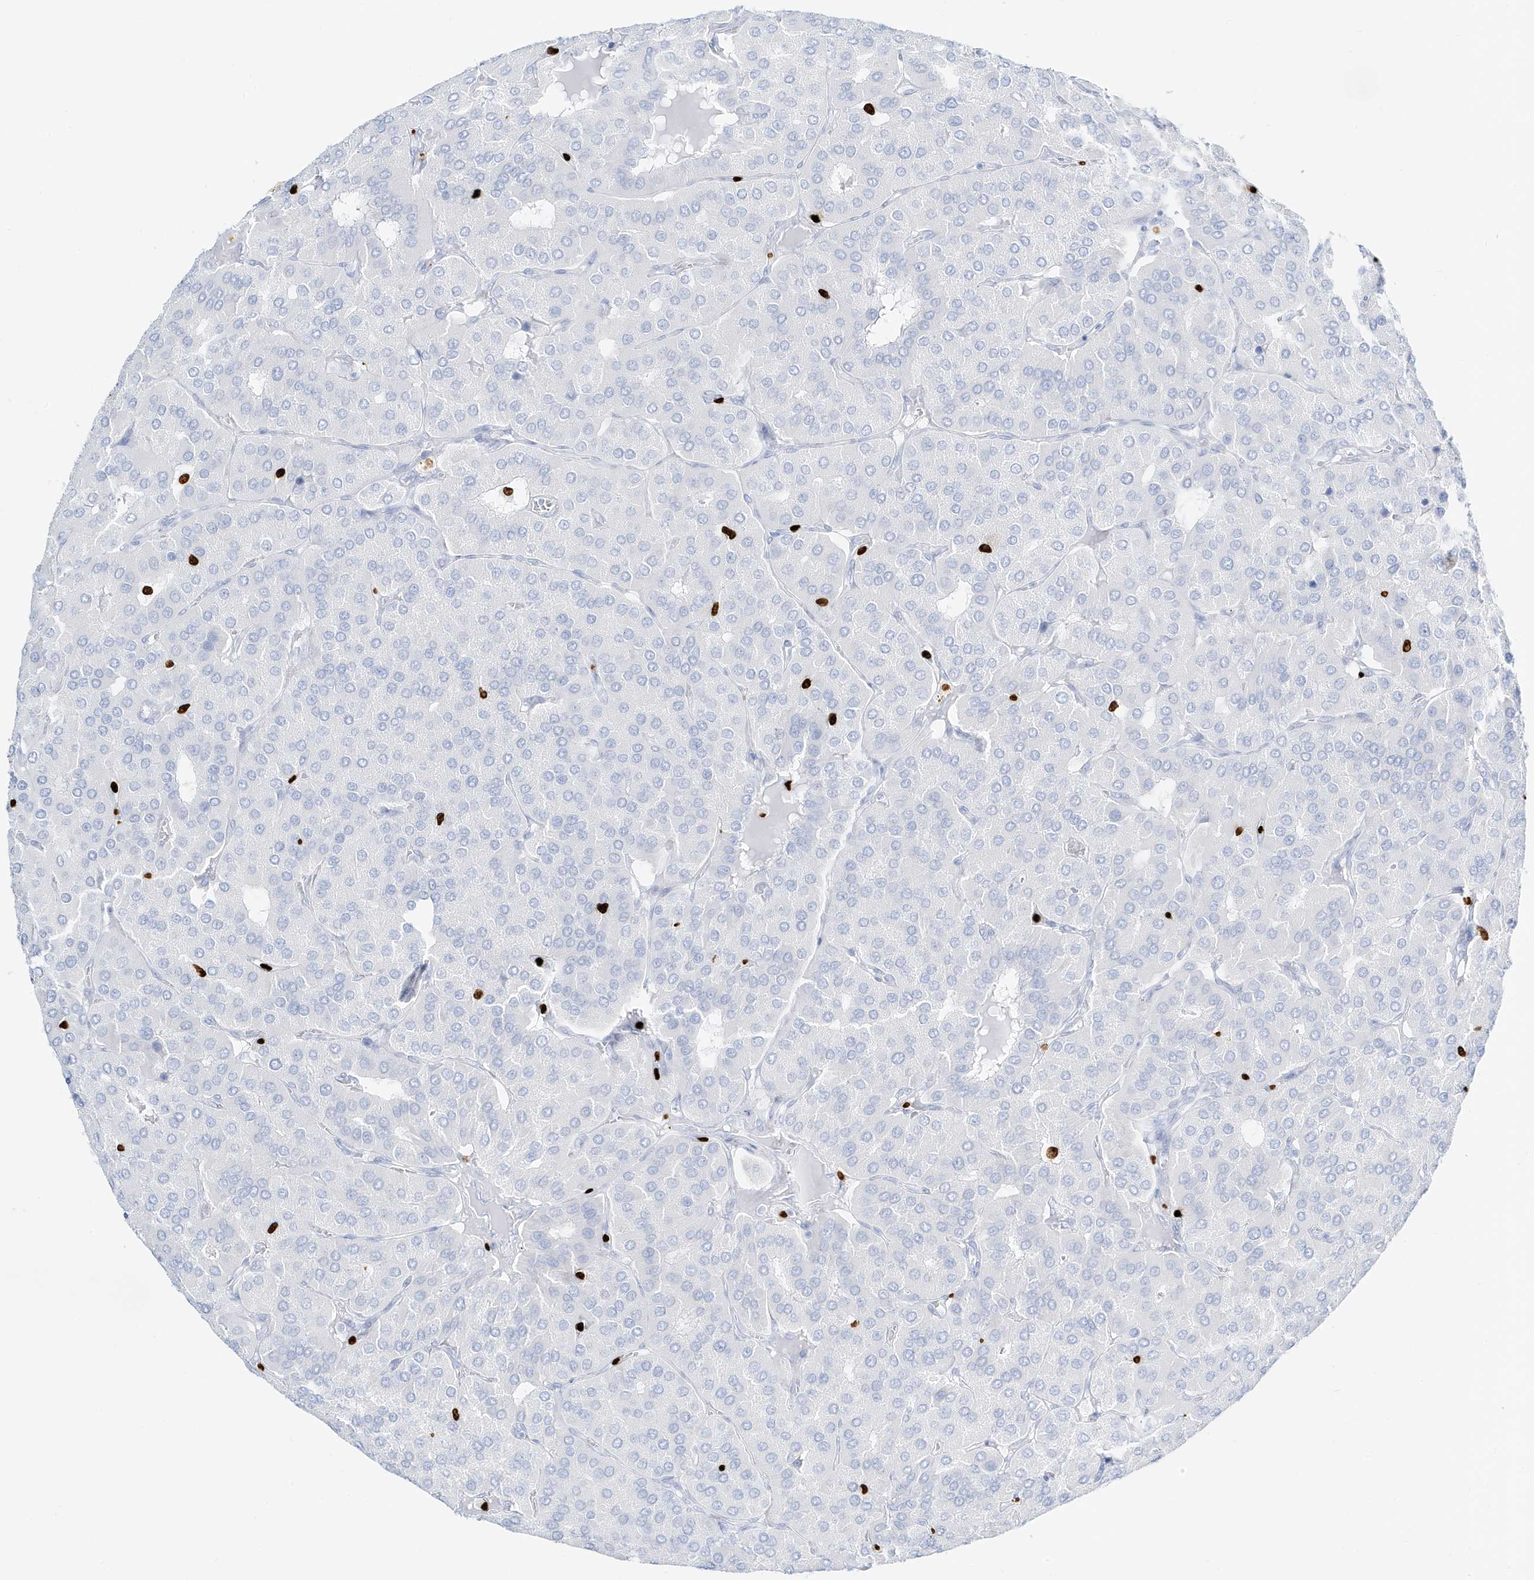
{"staining": {"intensity": "negative", "quantity": "none", "location": "none"}, "tissue": "parathyroid gland", "cell_type": "Glandular cells", "image_type": "normal", "snomed": [{"axis": "morphology", "description": "Normal tissue, NOS"}, {"axis": "morphology", "description": "Adenoma, NOS"}, {"axis": "topography", "description": "Parathyroid gland"}], "caption": "Immunohistochemical staining of normal human parathyroid gland displays no significant staining in glandular cells.", "gene": "MNDA", "patient": {"sex": "female", "age": 86}}